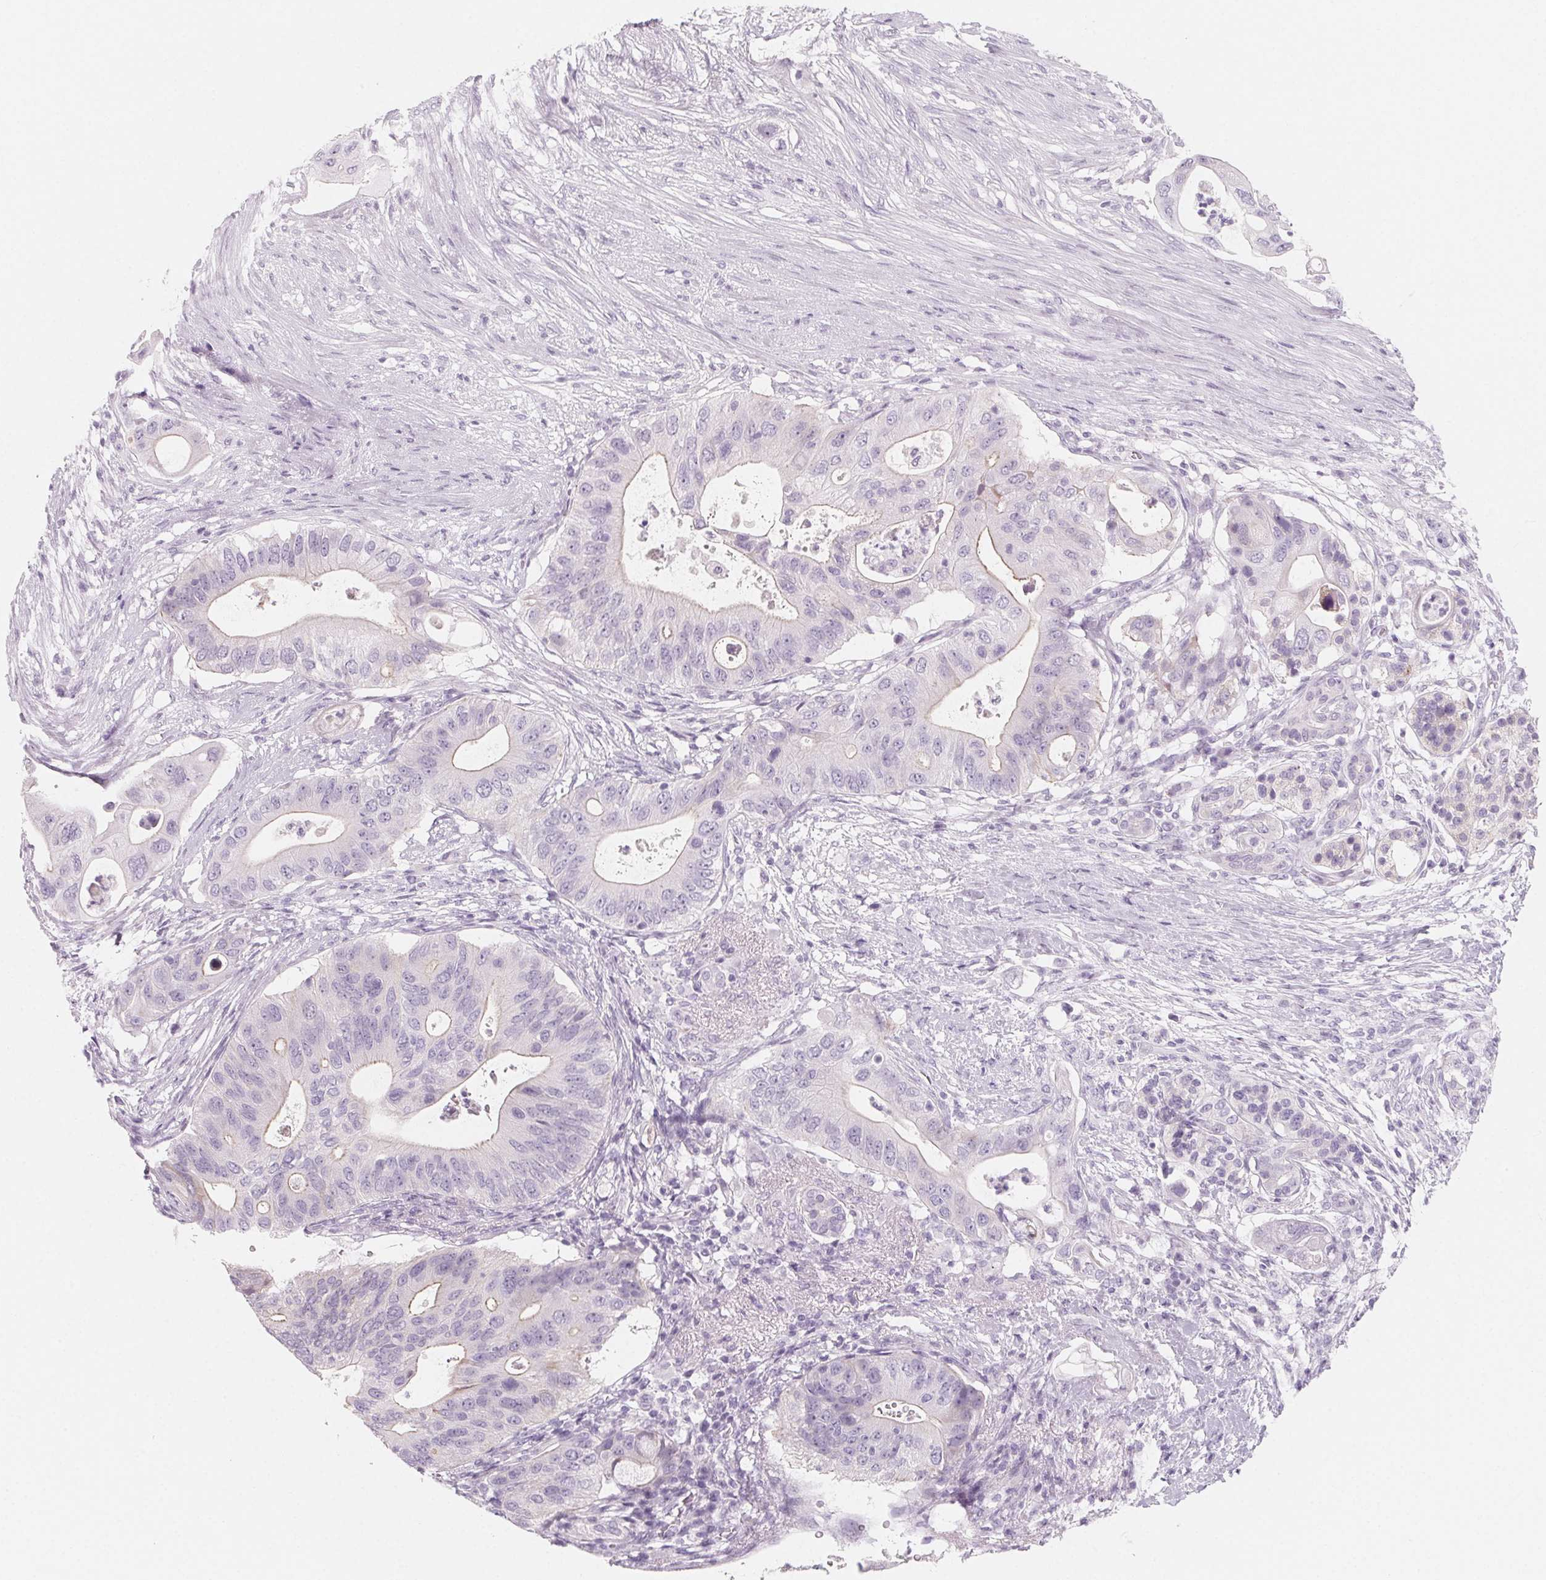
{"staining": {"intensity": "negative", "quantity": "none", "location": "none"}, "tissue": "pancreatic cancer", "cell_type": "Tumor cells", "image_type": "cancer", "snomed": [{"axis": "morphology", "description": "Adenocarcinoma, NOS"}, {"axis": "topography", "description": "Pancreas"}], "caption": "Immunohistochemistry (IHC) histopathology image of human pancreatic adenocarcinoma stained for a protein (brown), which reveals no expression in tumor cells.", "gene": "SH3GL2", "patient": {"sex": "female", "age": 72}}